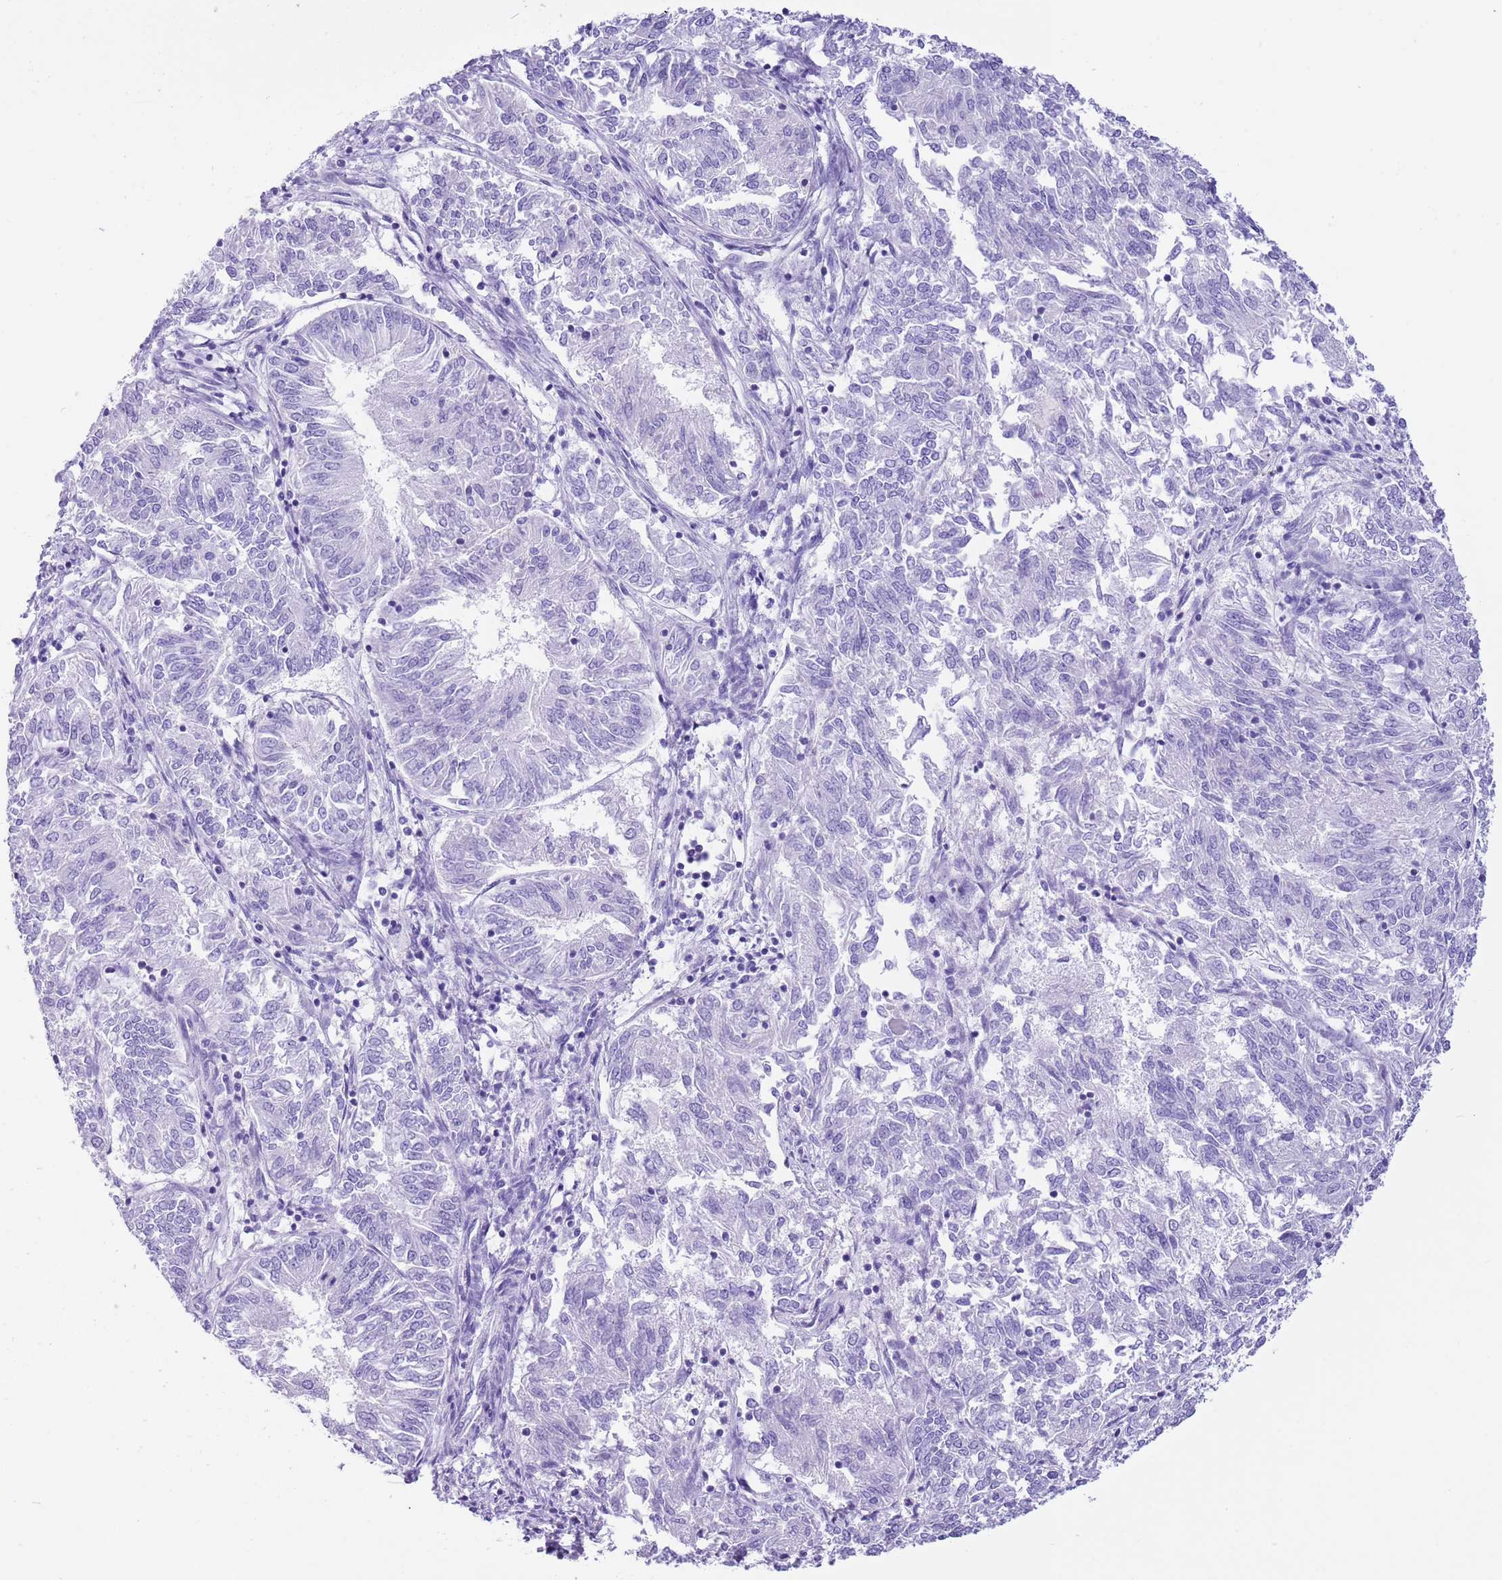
{"staining": {"intensity": "negative", "quantity": "none", "location": "none"}, "tissue": "endometrial cancer", "cell_type": "Tumor cells", "image_type": "cancer", "snomed": [{"axis": "morphology", "description": "Adenocarcinoma, NOS"}, {"axis": "topography", "description": "Endometrium"}], "caption": "Immunohistochemistry (IHC) photomicrograph of neoplastic tissue: human endometrial cancer stained with DAB (3,3'-diaminobenzidine) reveals no significant protein staining in tumor cells.", "gene": "TBC1D10B", "patient": {"sex": "female", "age": 58}}